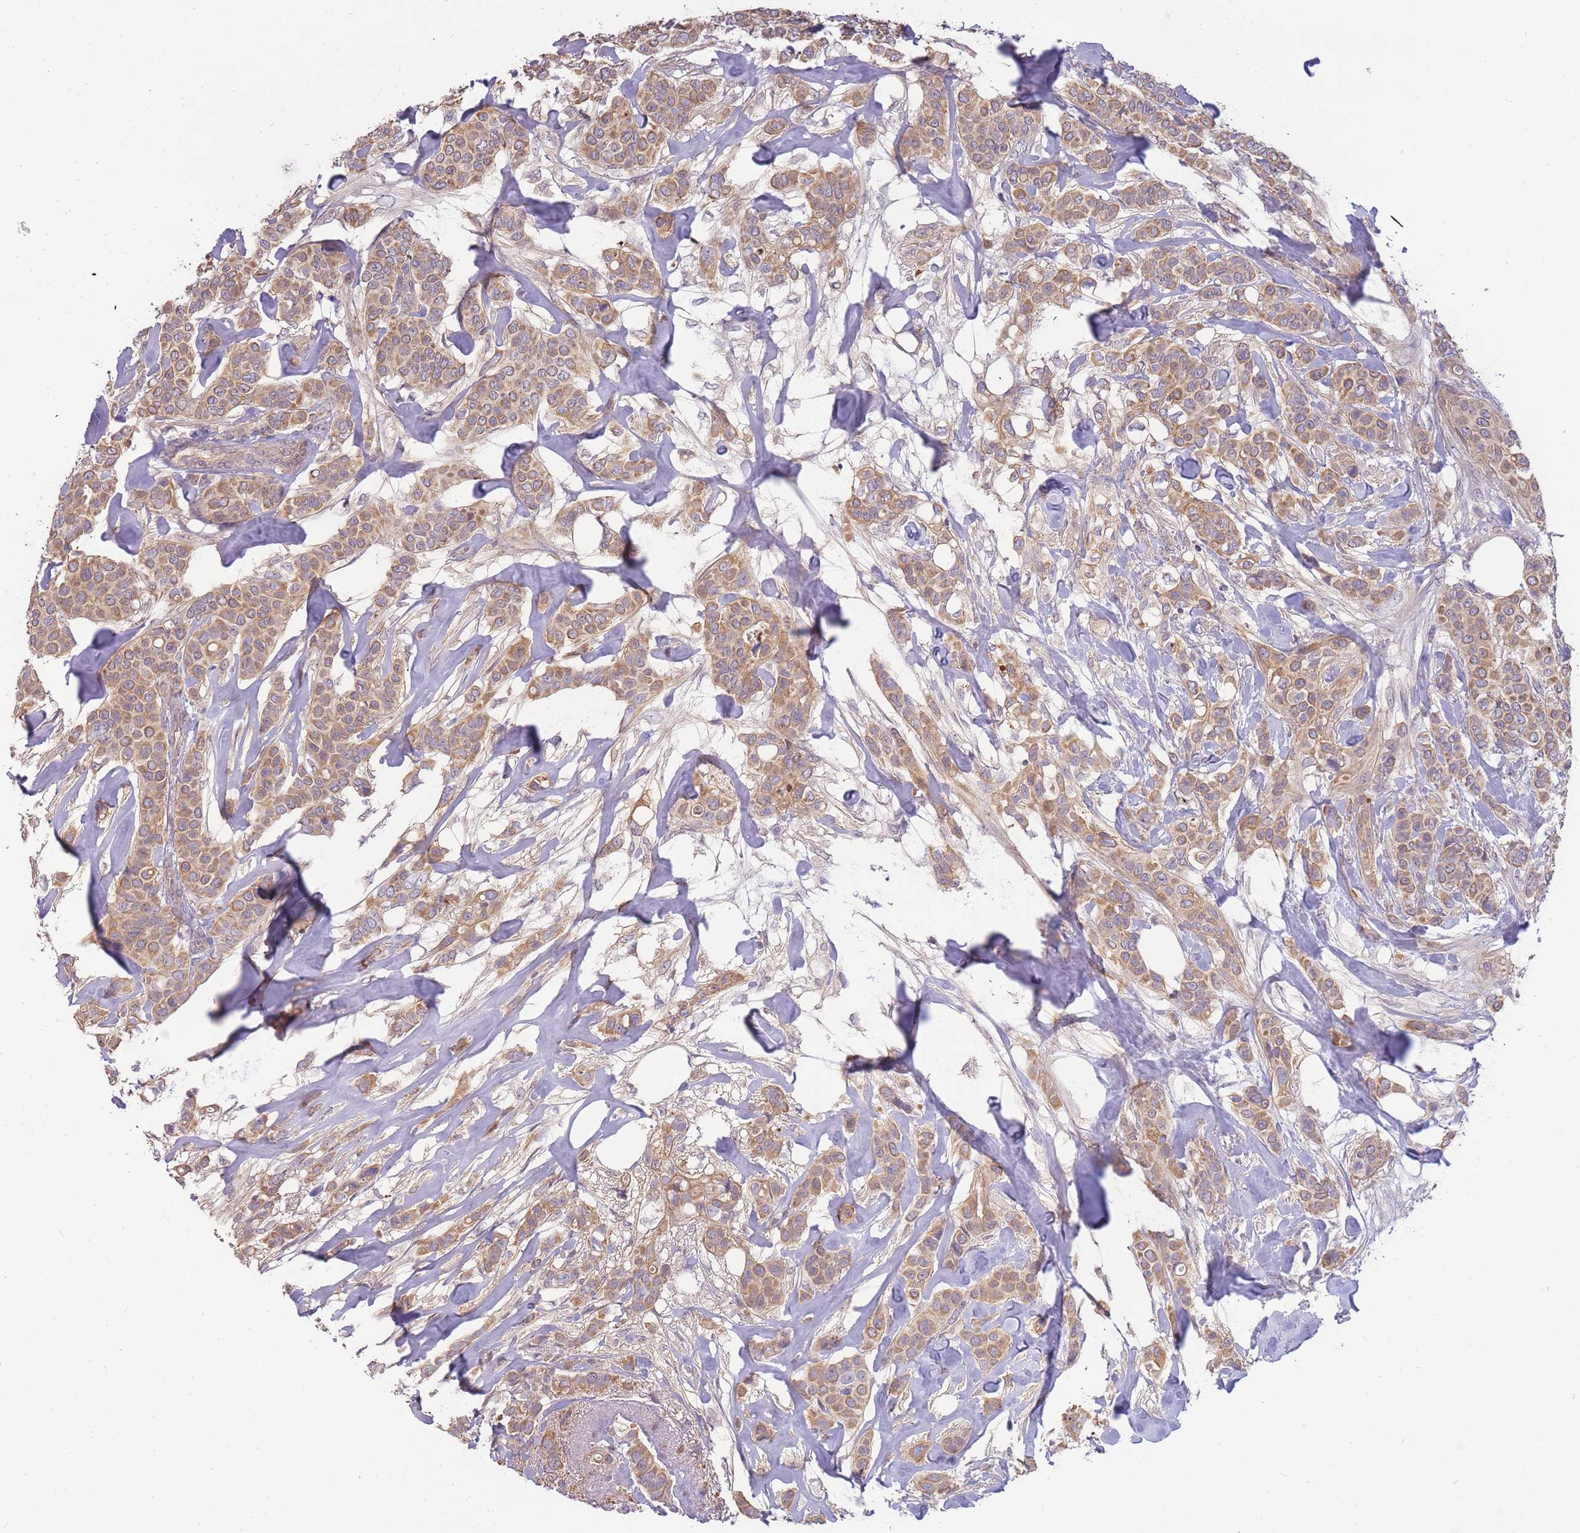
{"staining": {"intensity": "moderate", "quantity": ">75%", "location": "cytoplasmic/membranous"}, "tissue": "breast cancer", "cell_type": "Tumor cells", "image_type": "cancer", "snomed": [{"axis": "morphology", "description": "Lobular carcinoma"}, {"axis": "topography", "description": "Breast"}], "caption": "Tumor cells demonstrate medium levels of moderate cytoplasmic/membranous positivity in about >75% of cells in breast cancer (lobular carcinoma). The staining is performed using DAB brown chromogen to label protein expression. The nuclei are counter-stained blue using hematoxylin.", "gene": "SMC6", "patient": {"sex": "female", "age": 51}}